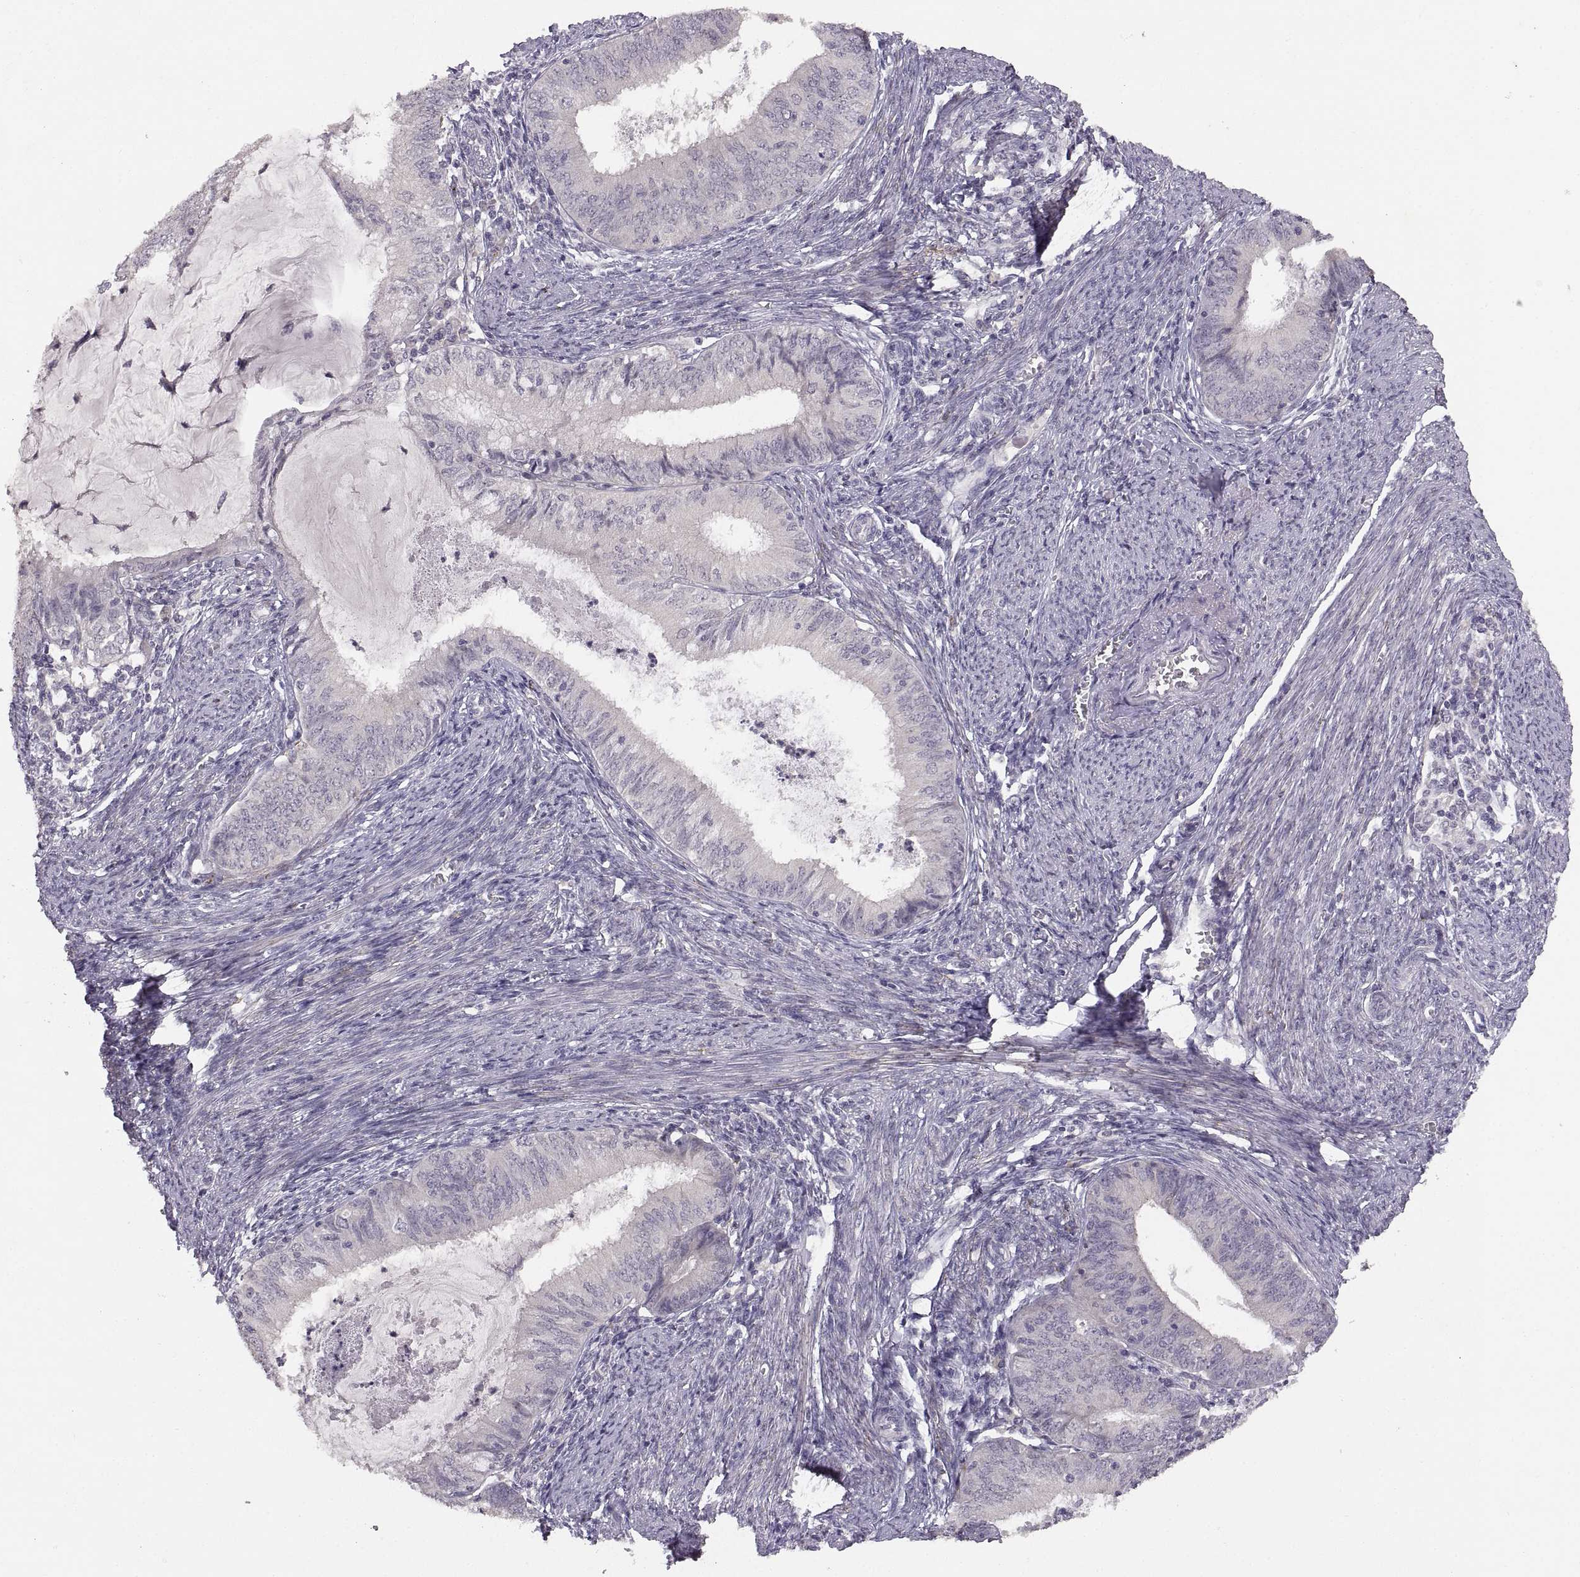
{"staining": {"intensity": "negative", "quantity": "none", "location": "none"}, "tissue": "endometrial cancer", "cell_type": "Tumor cells", "image_type": "cancer", "snomed": [{"axis": "morphology", "description": "Adenocarcinoma, NOS"}, {"axis": "topography", "description": "Endometrium"}], "caption": "Immunohistochemistry (IHC) of human endometrial cancer demonstrates no positivity in tumor cells.", "gene": "CDH2", "patient": {"sex": "female", "age": 57}}